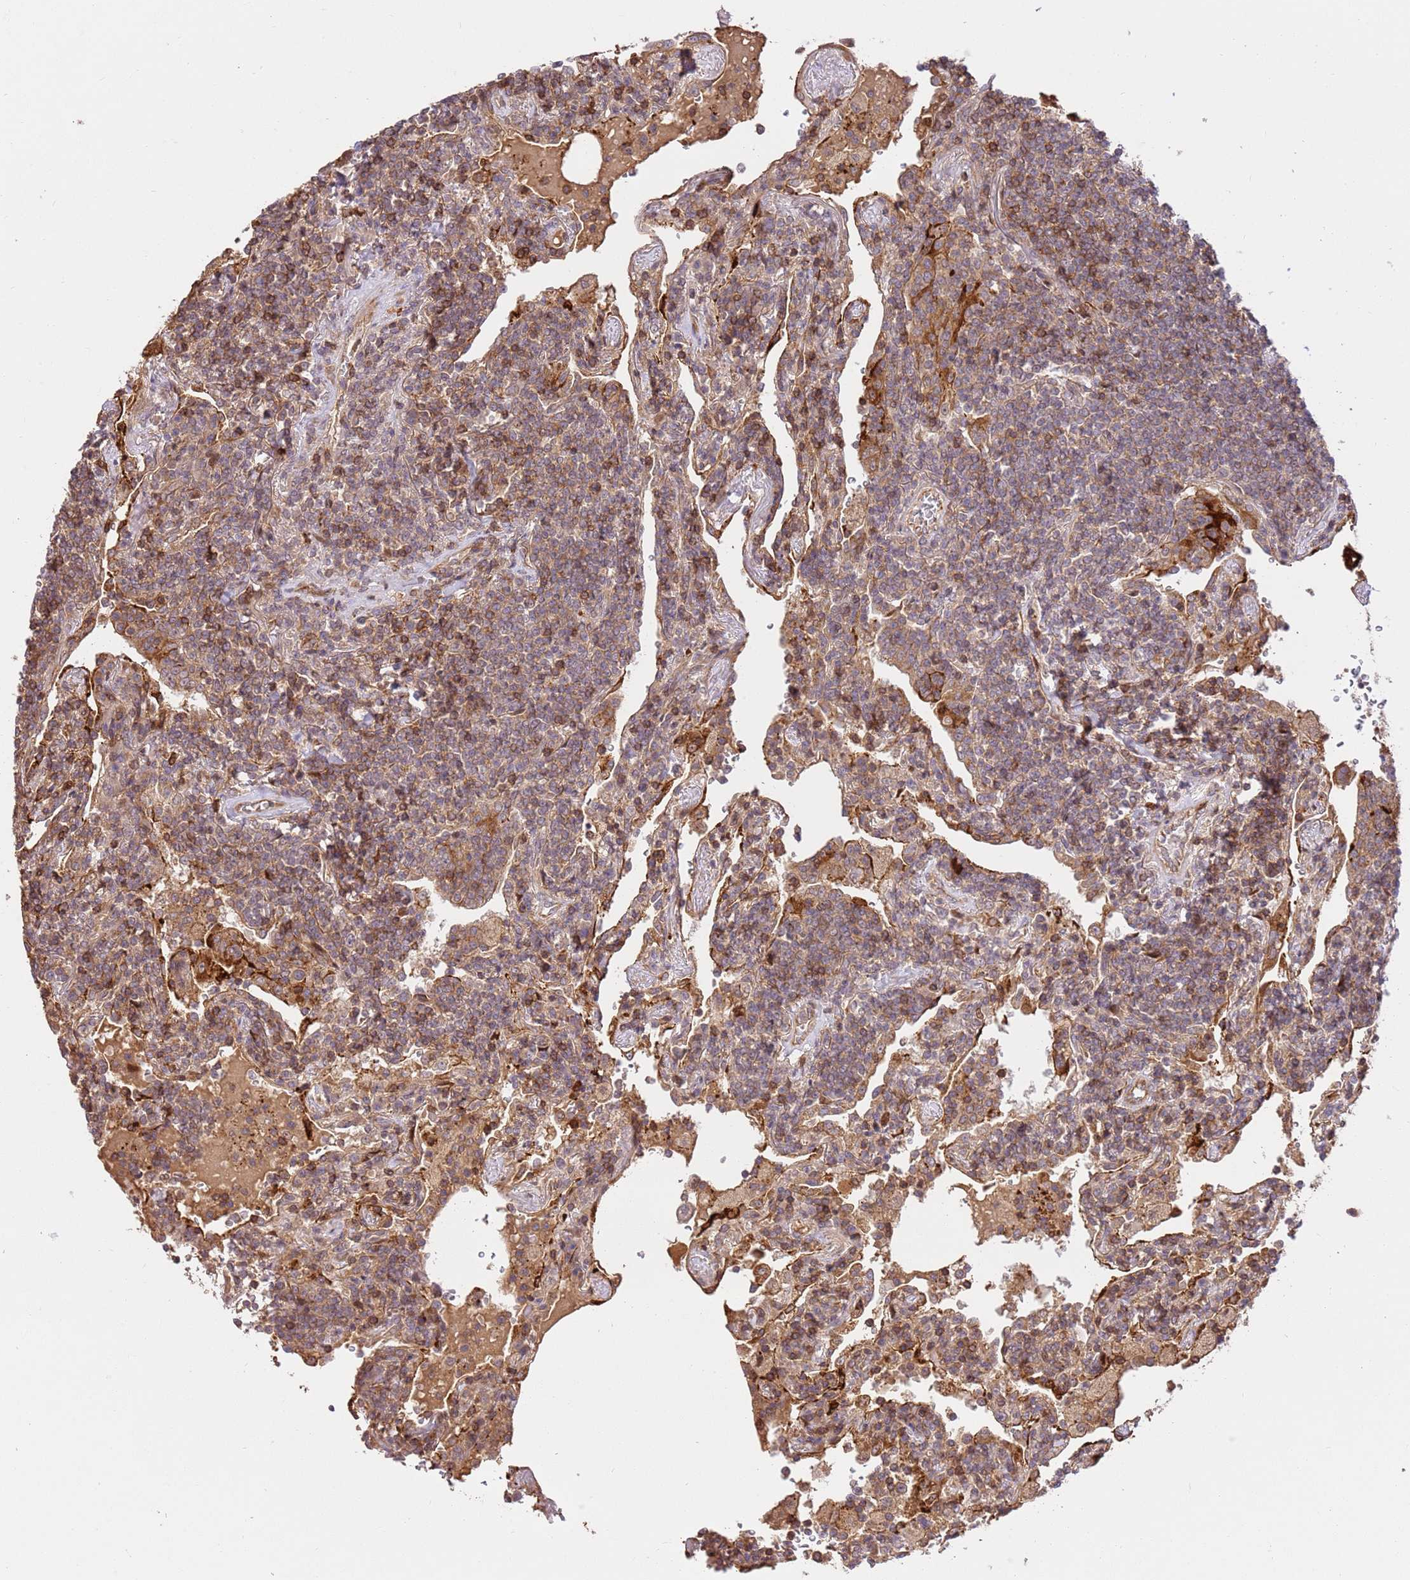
{"staining": {"intensity": "moderate", "quantity": ">75%", "location": "cytoplasmic/membranous"}, "tissue": "lymphoma", "cell_type": "Tumor cells", "image_type": "cancer", "snomed": [{"axis": "morphology", "description": "Malignant lymphoma, non-Hodgkin's type, Low grade"}, {"axis": "topography", "description": "Lung"}], "caption": "Immunohistochemical staining of malignant lymphoma, non-Hodgkin's type (low-grade) demonstrates medium levels of moderate cytoplasmic/membranous positivity in approximately >75% of tumor cells.", "gene": "KATNAL2", "patient": {"sex": "female", "age": 71}}